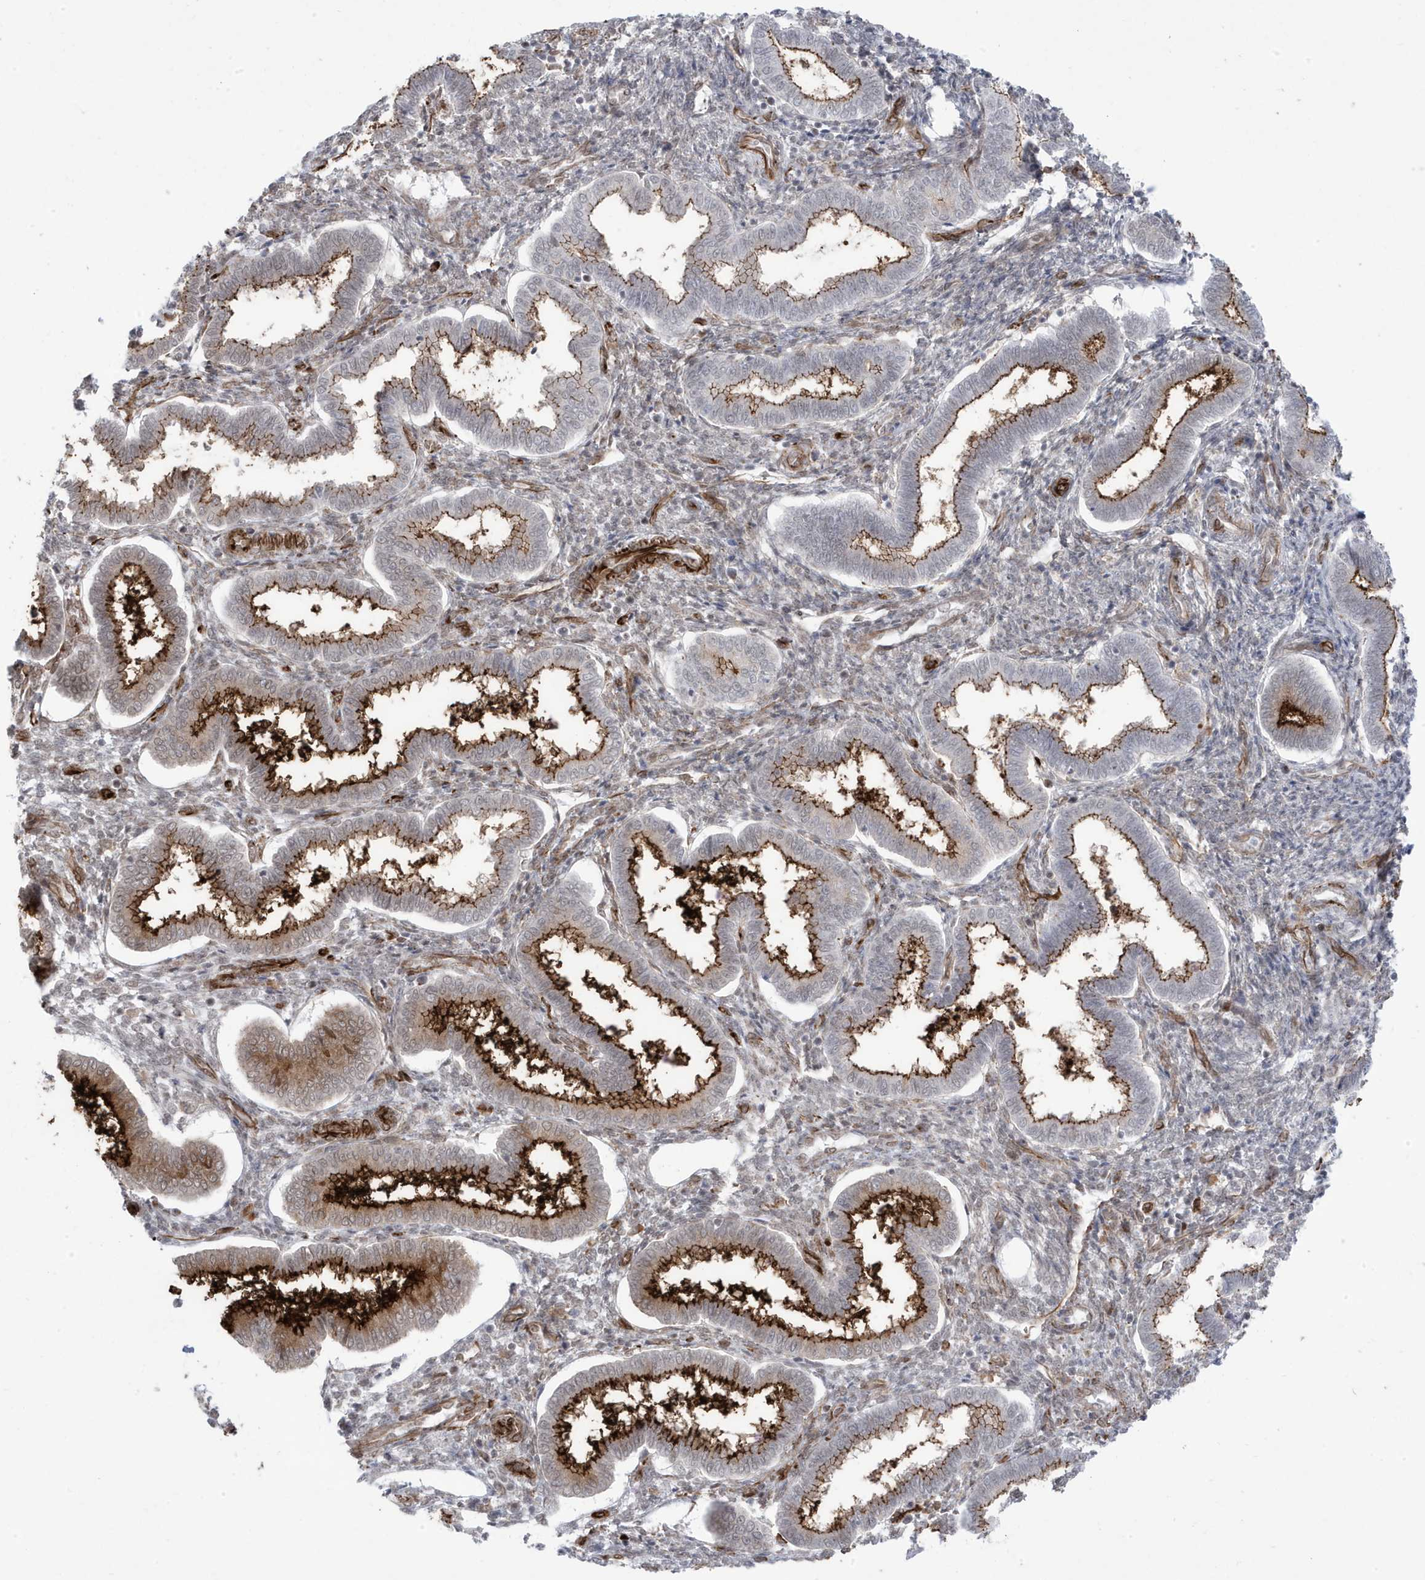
{"staining": {"intensity": "weak", "quantity": ">75%", "location": "nuclear"}, "tissue": "endometrium", "cell_type": "Cells in endometrial stroma", "image_type": "normal", "snomed": [{"axis": "morphology", "description": "Normal tissue, NOS"}, {"axis": "topography", "description": "Endometrium"}], "caption": "The immunohistochemical stain shows weak nuclear expression in cells in endometrial stroma of normal endometrium. (brown staining indicates protein expression, while blue staining denotes nuclei).", "gene": "ADAMTSL3", "patient": {"sex": "female", "age": 24}}